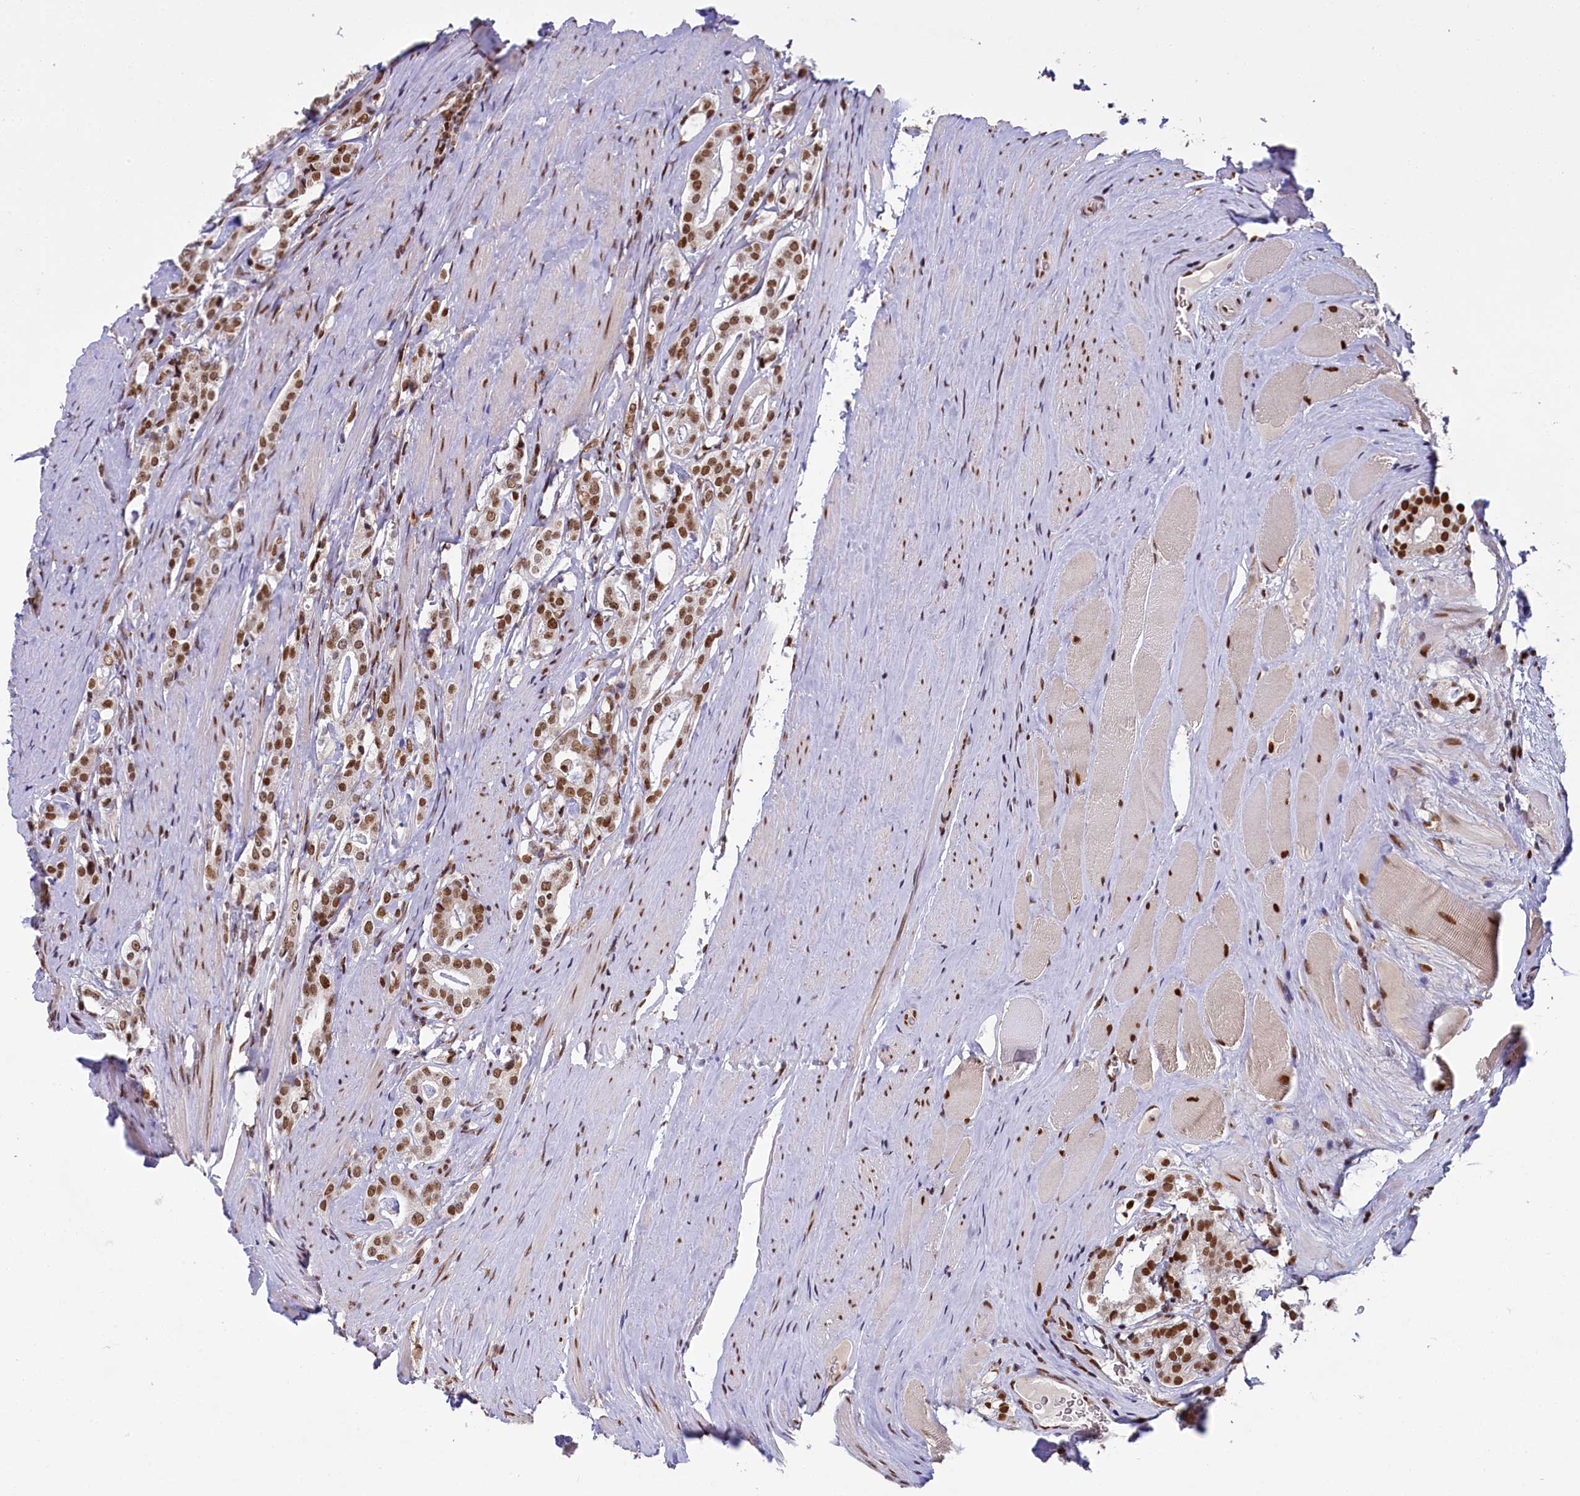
{"staining": {"intensity": "moderate", "quantity": ">75%", "location": "nuclear"}, "tissue": "prostate cancer", "cell_type": "Tumor cells", "image_type": "cancer", "snomed": [{"axis": "morphology", "description": "Adenocarcinoma, High grade"}, {"axis": "topography", "description": "Prostate"}], "caption": "DAB immunohistochemical staining of human prostate cancer displays moderate nuclear protein positivity in about >75% of tumor cells. (IHC, brightfield microscopy, high magnification).", "gene": "PPHLN1", "patient": {"sex": "male", "age": 63}}